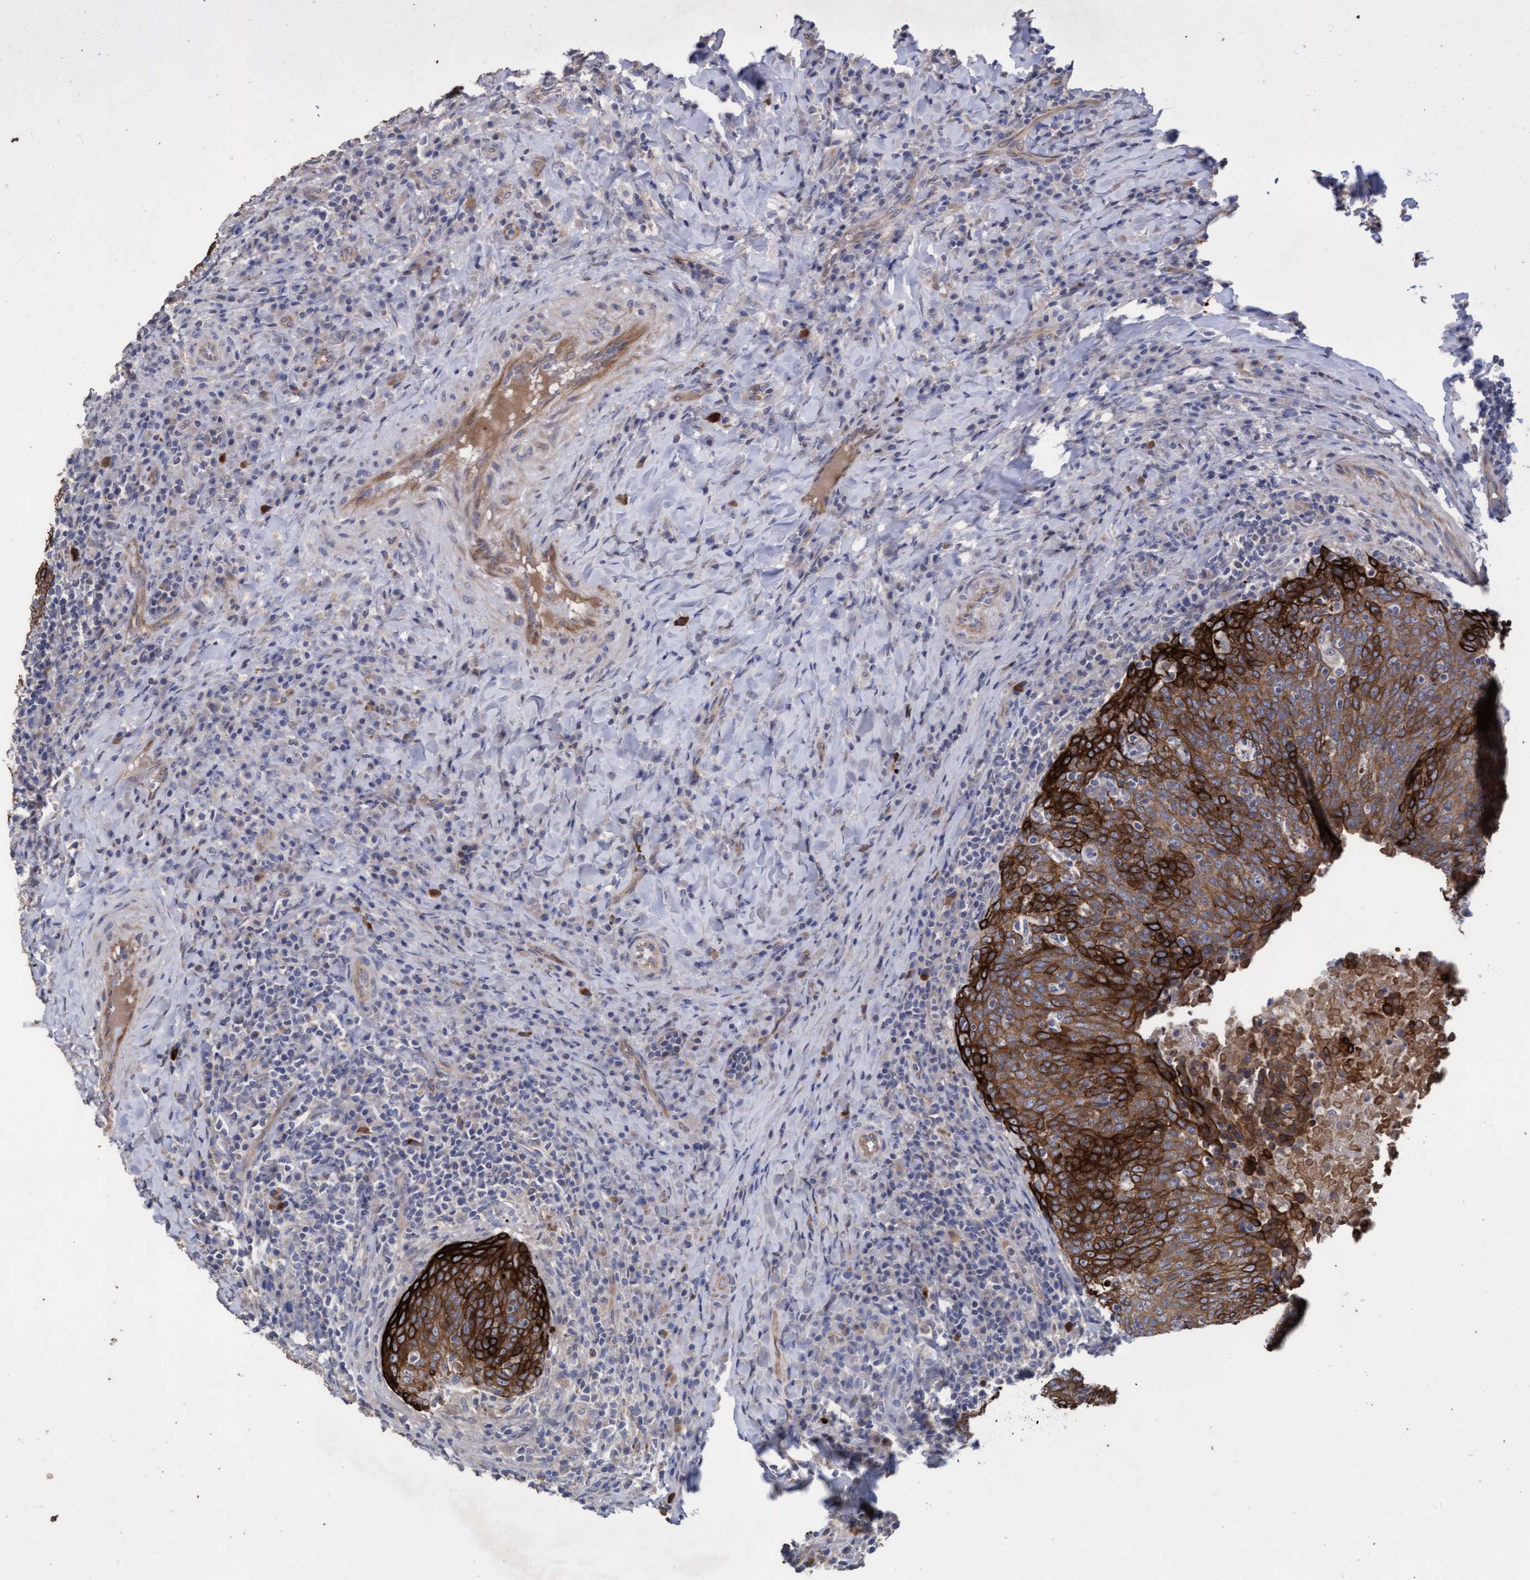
{"staining": {"intensity": "strong", "quantity": ">75%", "location": "cytoplasmic/membranous"}, "tissue": "head and neck cancer", "cell_type": "Tumor cells", "image_type": "cancer", "snomed": [{"axis": "morphology", "description": "Squamous cell carcinoma, NOS"}, {"axis": "morphology", "description": "Squamous cell carcinoma, metastatic, NOS"}, {"axis": "topography", "description": "Lymph node"}, {"axis": "topography", "description": "Head-Neck"}], "caption": "IHC photomicrograph of neoplastic tissue: head and neck cancer stained using immunohistochemistry demonstrates high levels of strong protein expression localized specifically in the cytoplasmic/membranous of tumor cells, appearing as a cytoplasmic/membranous brown color.", "gene": "KRT24", "patient": {"sex": "male", "age": 62}}